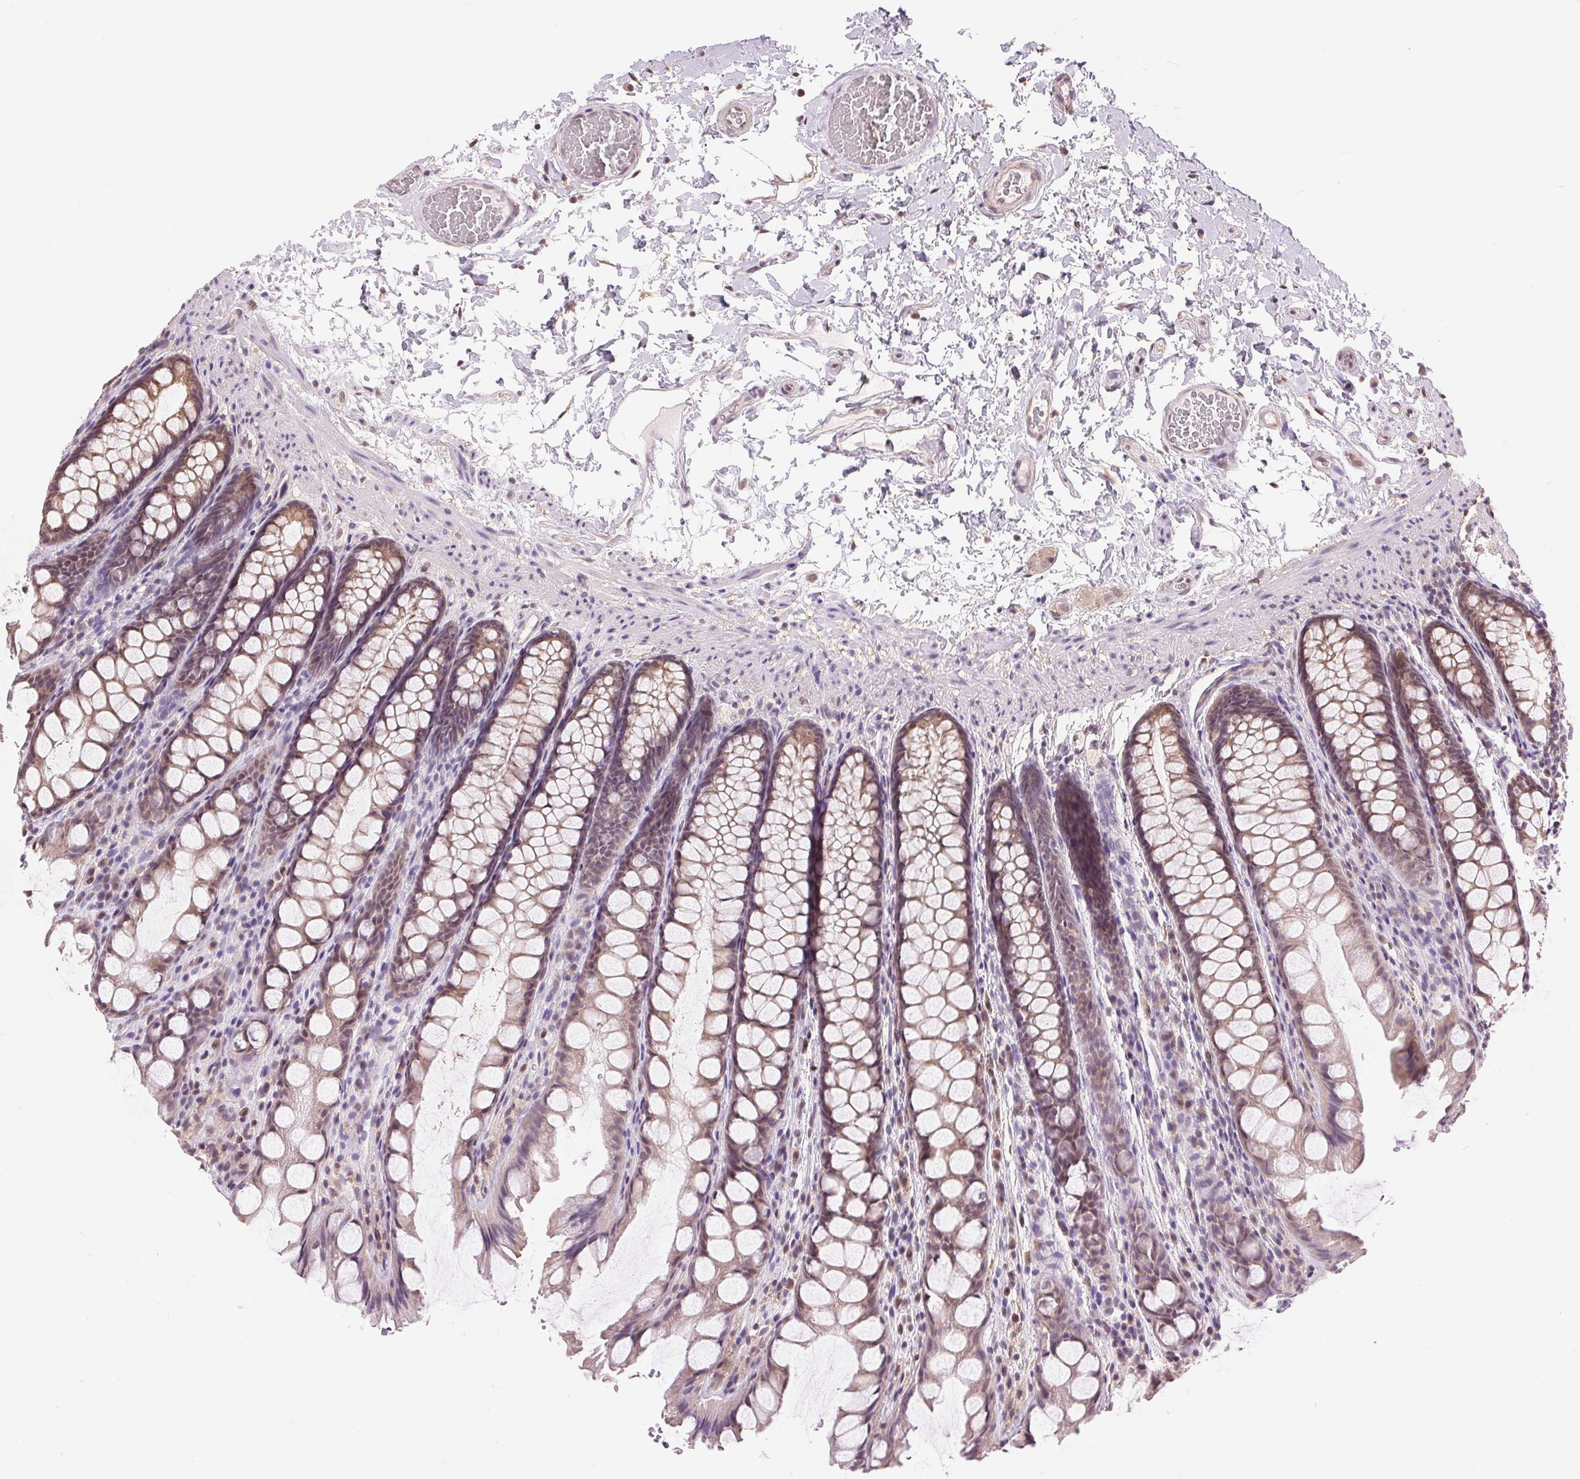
{"staining": {"intensity": "negative", "quantity": "none", "location": "none"}, "tissue": "colon", "cell_type": "Endothelial cells", "image_type": "normal", "snomed": [{"axis": "morphology", "description": "Normal tissue, NOS"}, {"axis": "topography", "description": "Colon"}], "caption": "This is an IHC histopathology image of benign human colon. There is no positivity in endothelial cells.", "gene": "TMEM273", "patient": {"sex": "male", "age": 47}}